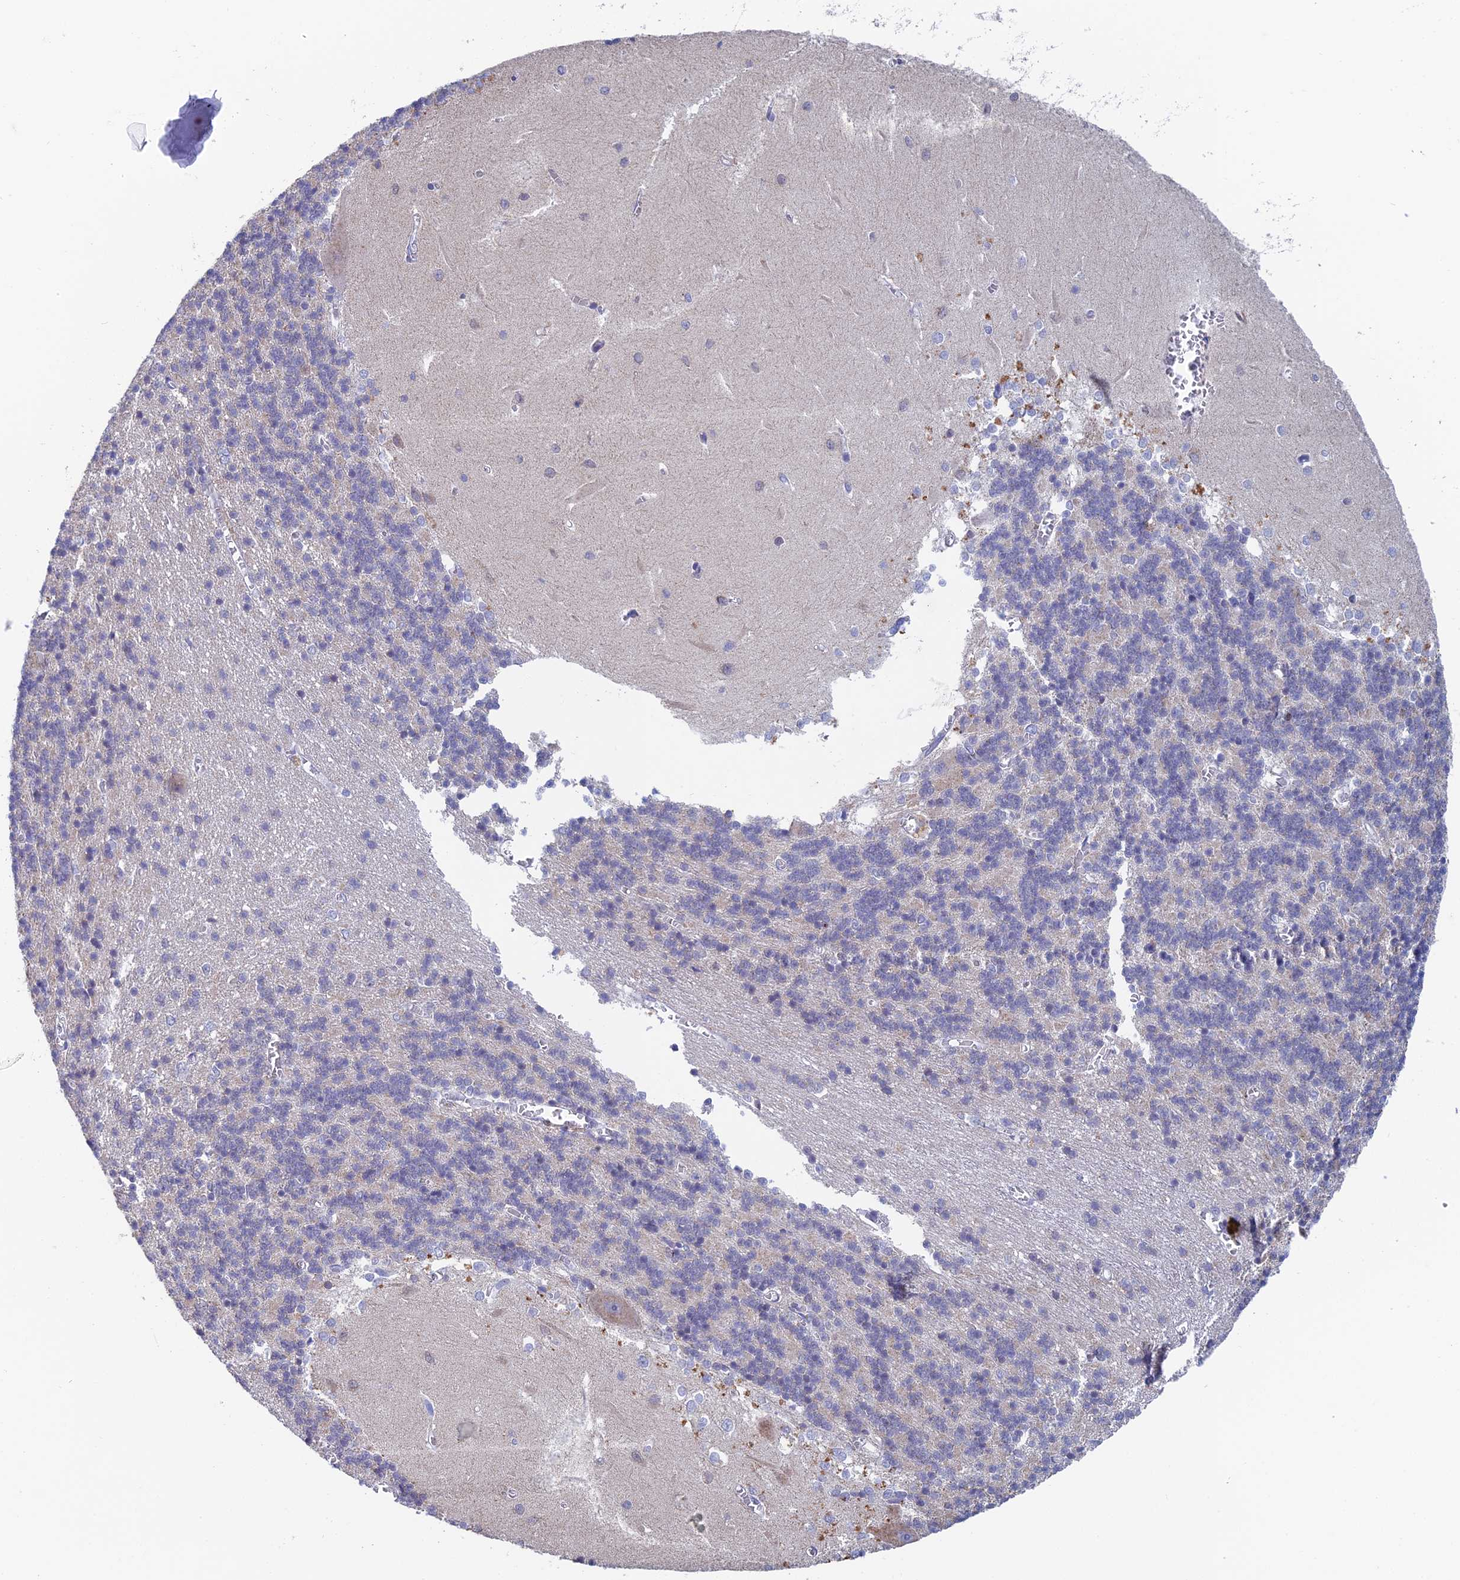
{"staining": {"intensity": "negative", "quantity": "none", "location": "none"}, "tissue": "cerebellum", "cell_type": "Cells in granular layer", "image_type": "normal", "snomed": [{"axis": "morphology", "description": "Normal tissue, NOS"}, {"axis": "topography", "description": "Cerebellum"}], "caption": "The micrograph exhibits no staining of cells in granular layer in normal cerebellum.", "gene": "REXO5", "patient": {"sex": "male", "age": 37}}